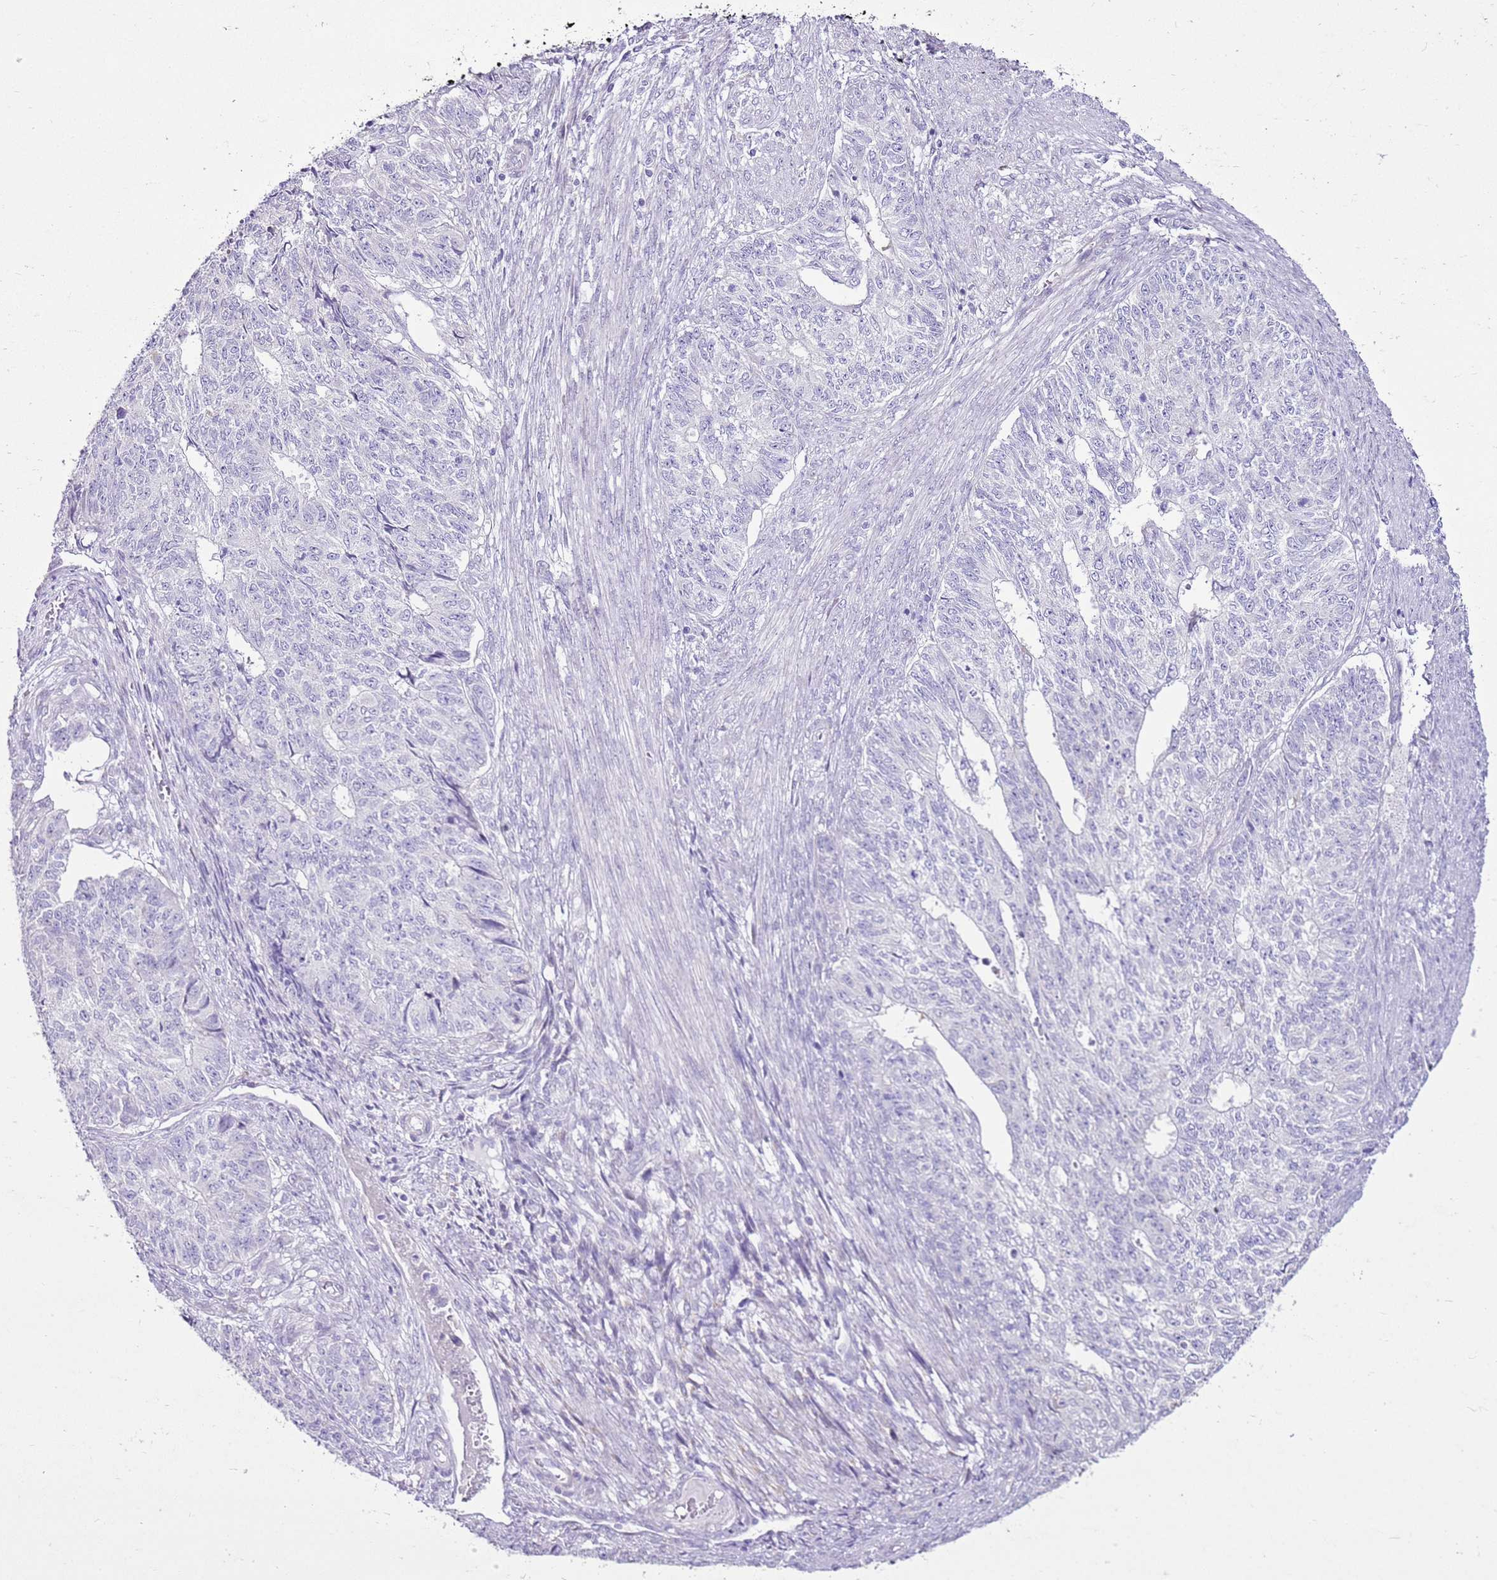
{"staining": {"intensity": "negative", "quantity": "none", "location": "none"}, "tissue": "endometrial cancer", "cell_type": "Tumor cells", "image_type": "cancer", "snomed": [{"axis": "morphology", "description": "Adenocarcinoma, NOS"}, {"axis": "topography", "description": "Endometrium"}], "caption": "Tumor cells are negative for protein expression in human endometrial cancer (adenocarcinoma). (DAB immunohistochemistry visualized using brightfield microscopy, high magnification).", "gene": "SLC38A5", "patient": {"sex": "female", "age": 32}}